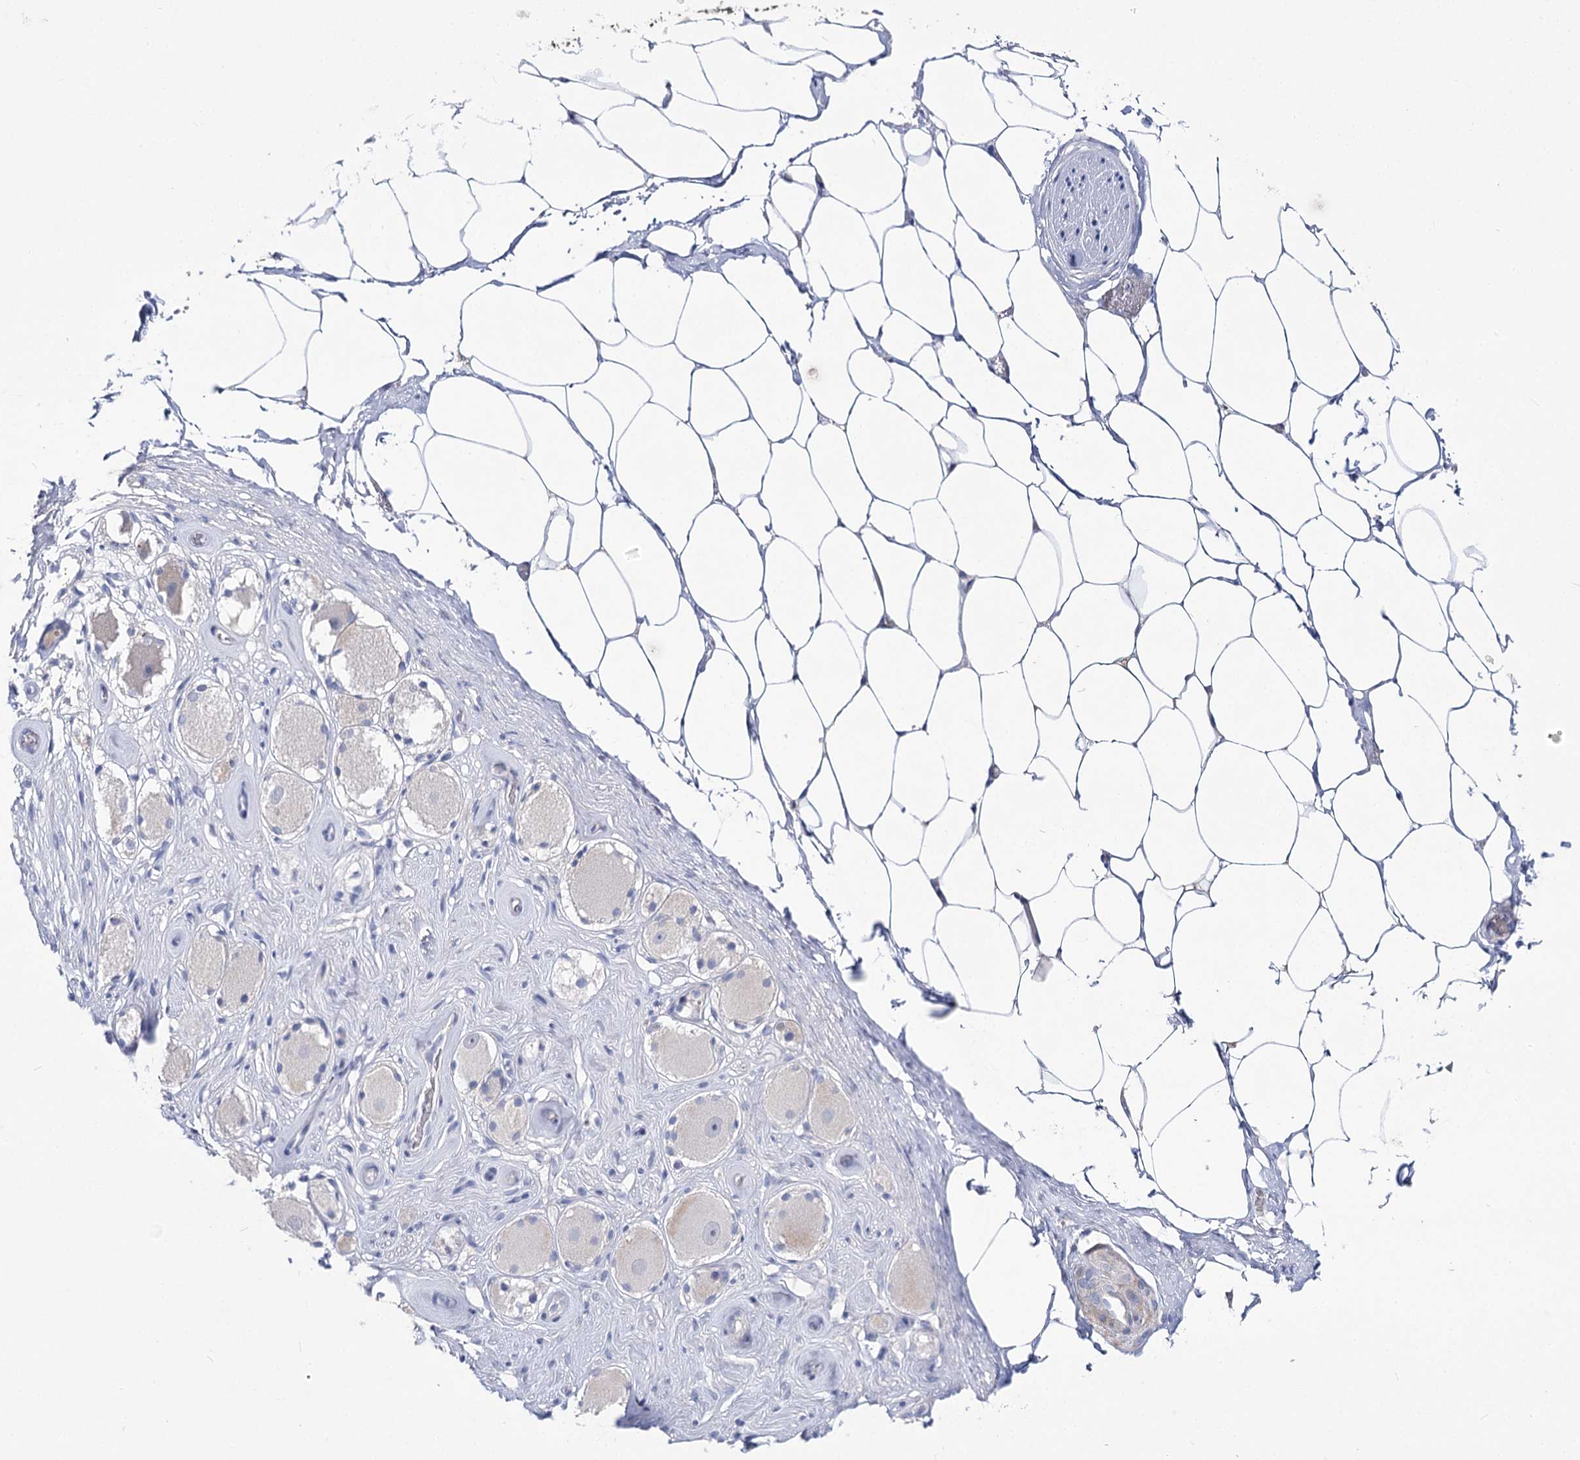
{"staining": {"intensity": "negative", "quantity": "none", "location": "none"}, "tissue": "adipose tissue", "cell_type": "Adipocytes", "image_type": "normal", "snomed": [{"axis": "morphology", "description": "Normal tissue, NOS"}, {"axis": "morphology", "description": "Adenocarcinoma, Low grade"}, {"axis": "topography", "description": "Prostate"}, {"axis": "topography", "description": "Peripheral nerve tissue"}], "caption": "High magnification brightfield microscopy of normal adipose tissue stained with DAB (brown) and counterstained with hematoxylin (blue): adipocytes show no significant expression. (Brightfield microscopy of DAB (3,3'-diaminobenzidine) IHC at high magnification).", "gene": "NRAP", "patient": {"sex": "male", "age": 63}}